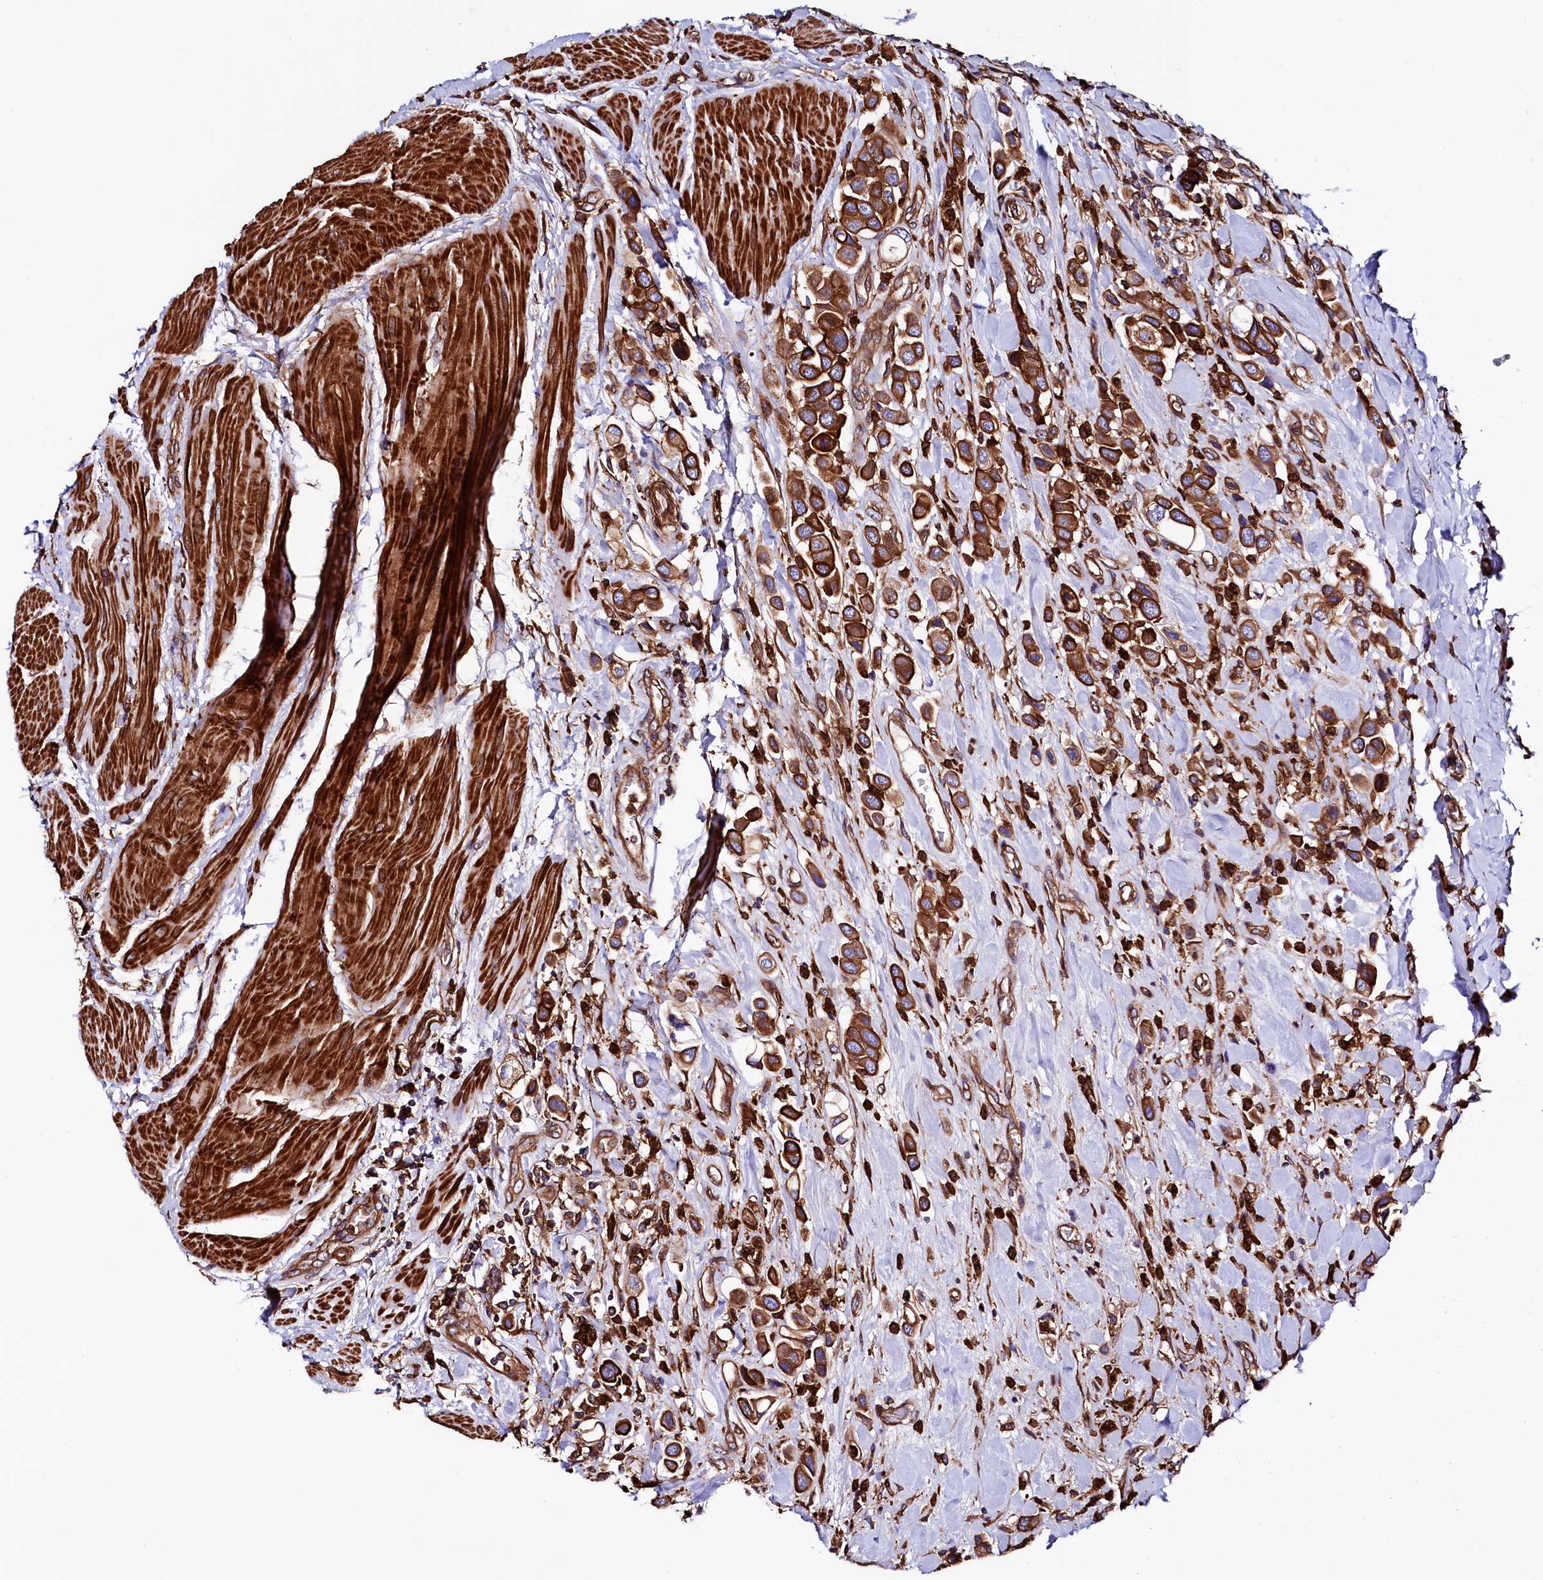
{"staining": {"intensity": "strong", "quantity": ">75%", "location": "cytoplasmic/membranous"}, "tissue": "urothelial cancer", "cell_type": "Tumor cells", "image_type": "cancer", "snomed": [{"axis": "morphology", "description": "Urothelial carcinoma, High grade"}, {"axis": "topography", "description": "Urinary bladder"}], "caption": "An immunohistochemistry (IHC) image of tumor tissue is shown. Protein staining in brown shows strong cytoplasmic/membranous positivity in urothelial cancer within tumor cells. The protein is shown in brown color, while the nuclei are stained blue.", "gene": "STAMBPL1", "patient": {"sex": "male", "age": 50}}